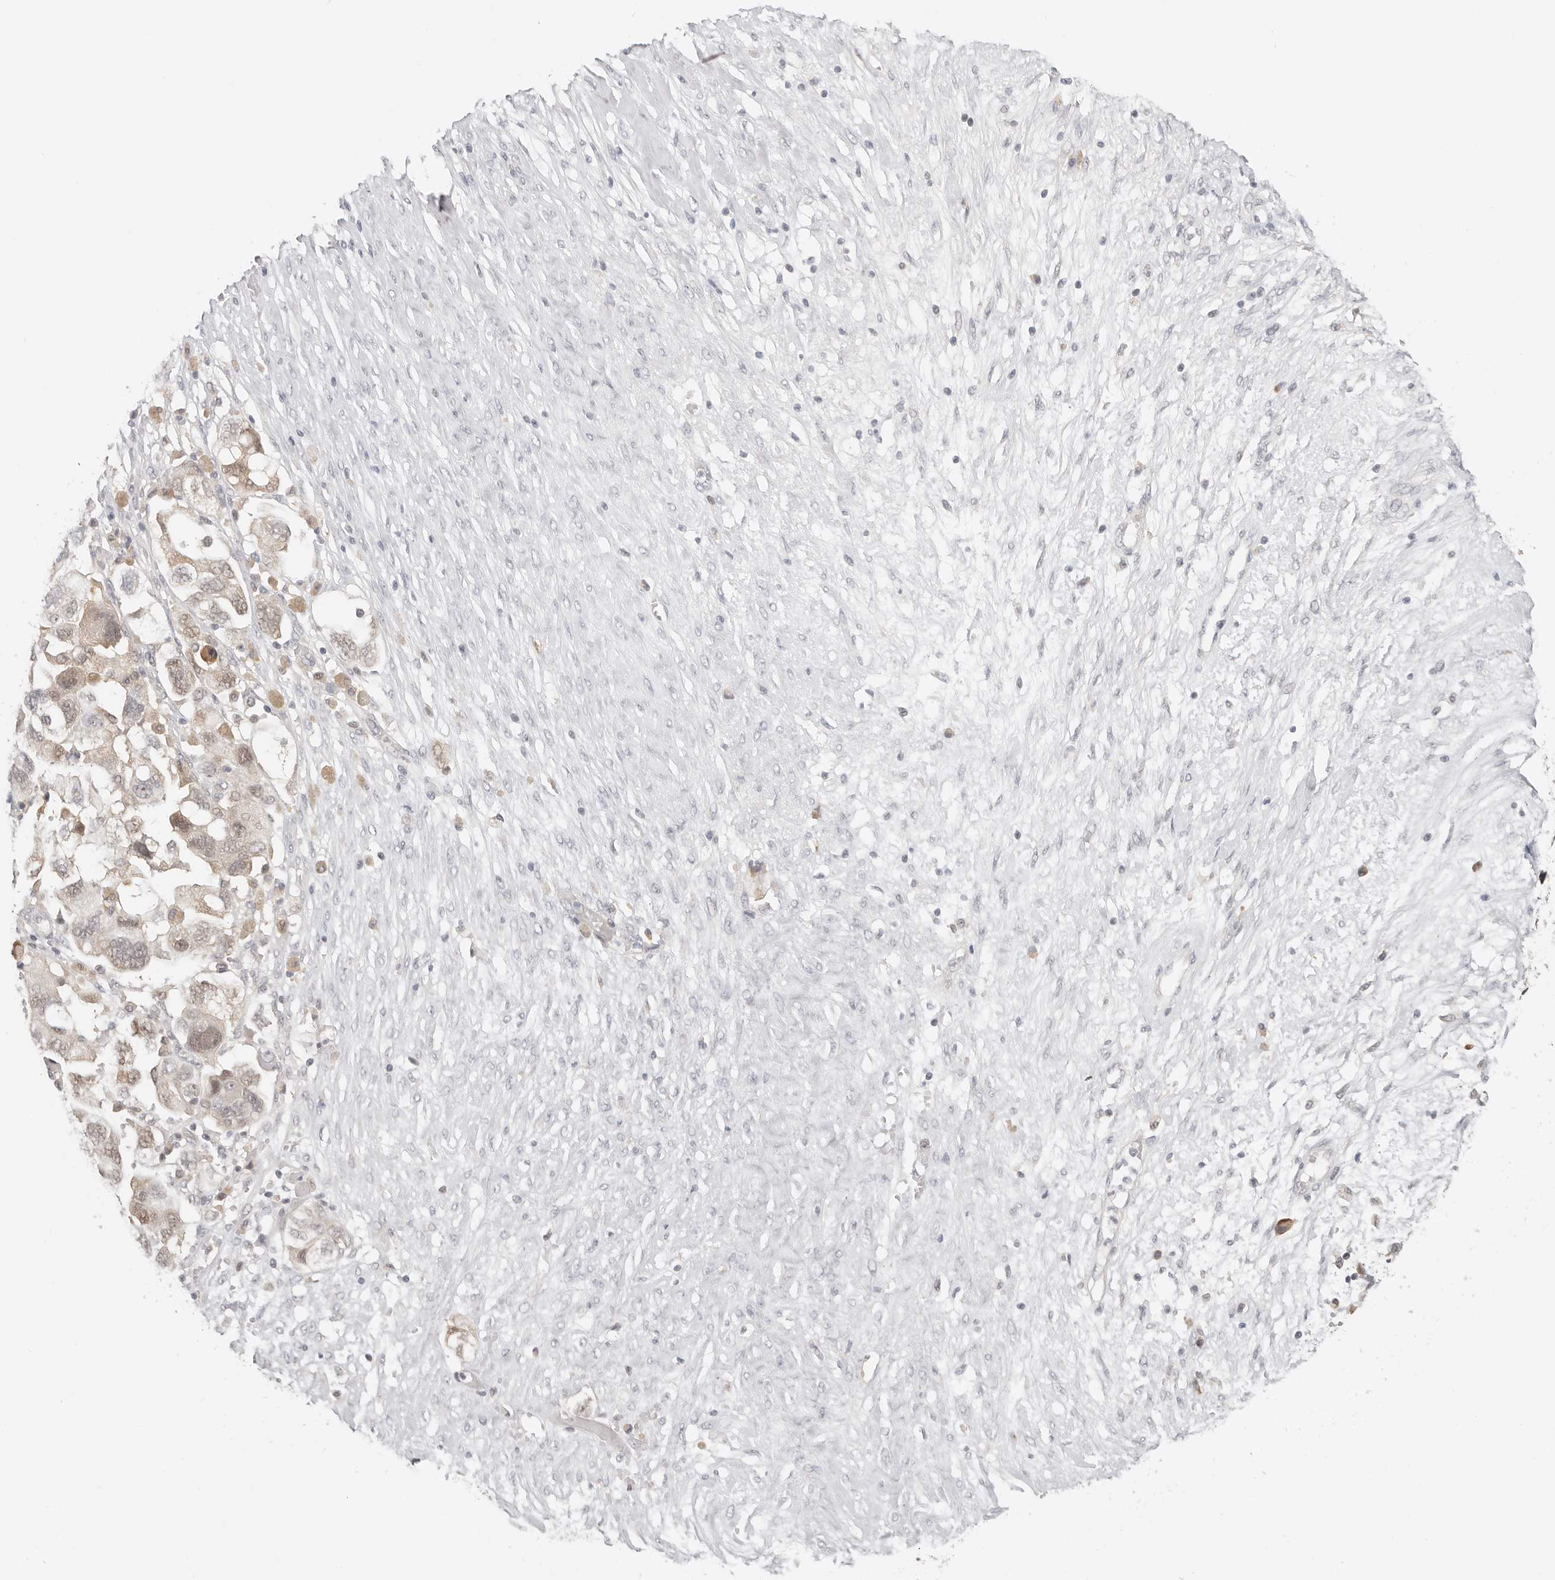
{"staining": {"intensity": "moderate", "quantity": ">75%", "location": "nuclear"}, "tissue": "ovarian cancer", "cell_type": "Tumor cells", "image_type": "cancer", "snomed": [{"axis": "morphology", "description": "Carcinoma, NOS"}, {"axis": "morphology", "description": "Cystadenocarcinoma, serous, NOS"}, {"axis": "topography", "description": "Ovary"}], "caption": "A brown stain highlights moderate nuclear staining of a protein in human ovarian cancer (serous cystadenocarcinoma) tumor cells.", "gene": "LARP7", "patient": {"sex": "female", "age": 69}}